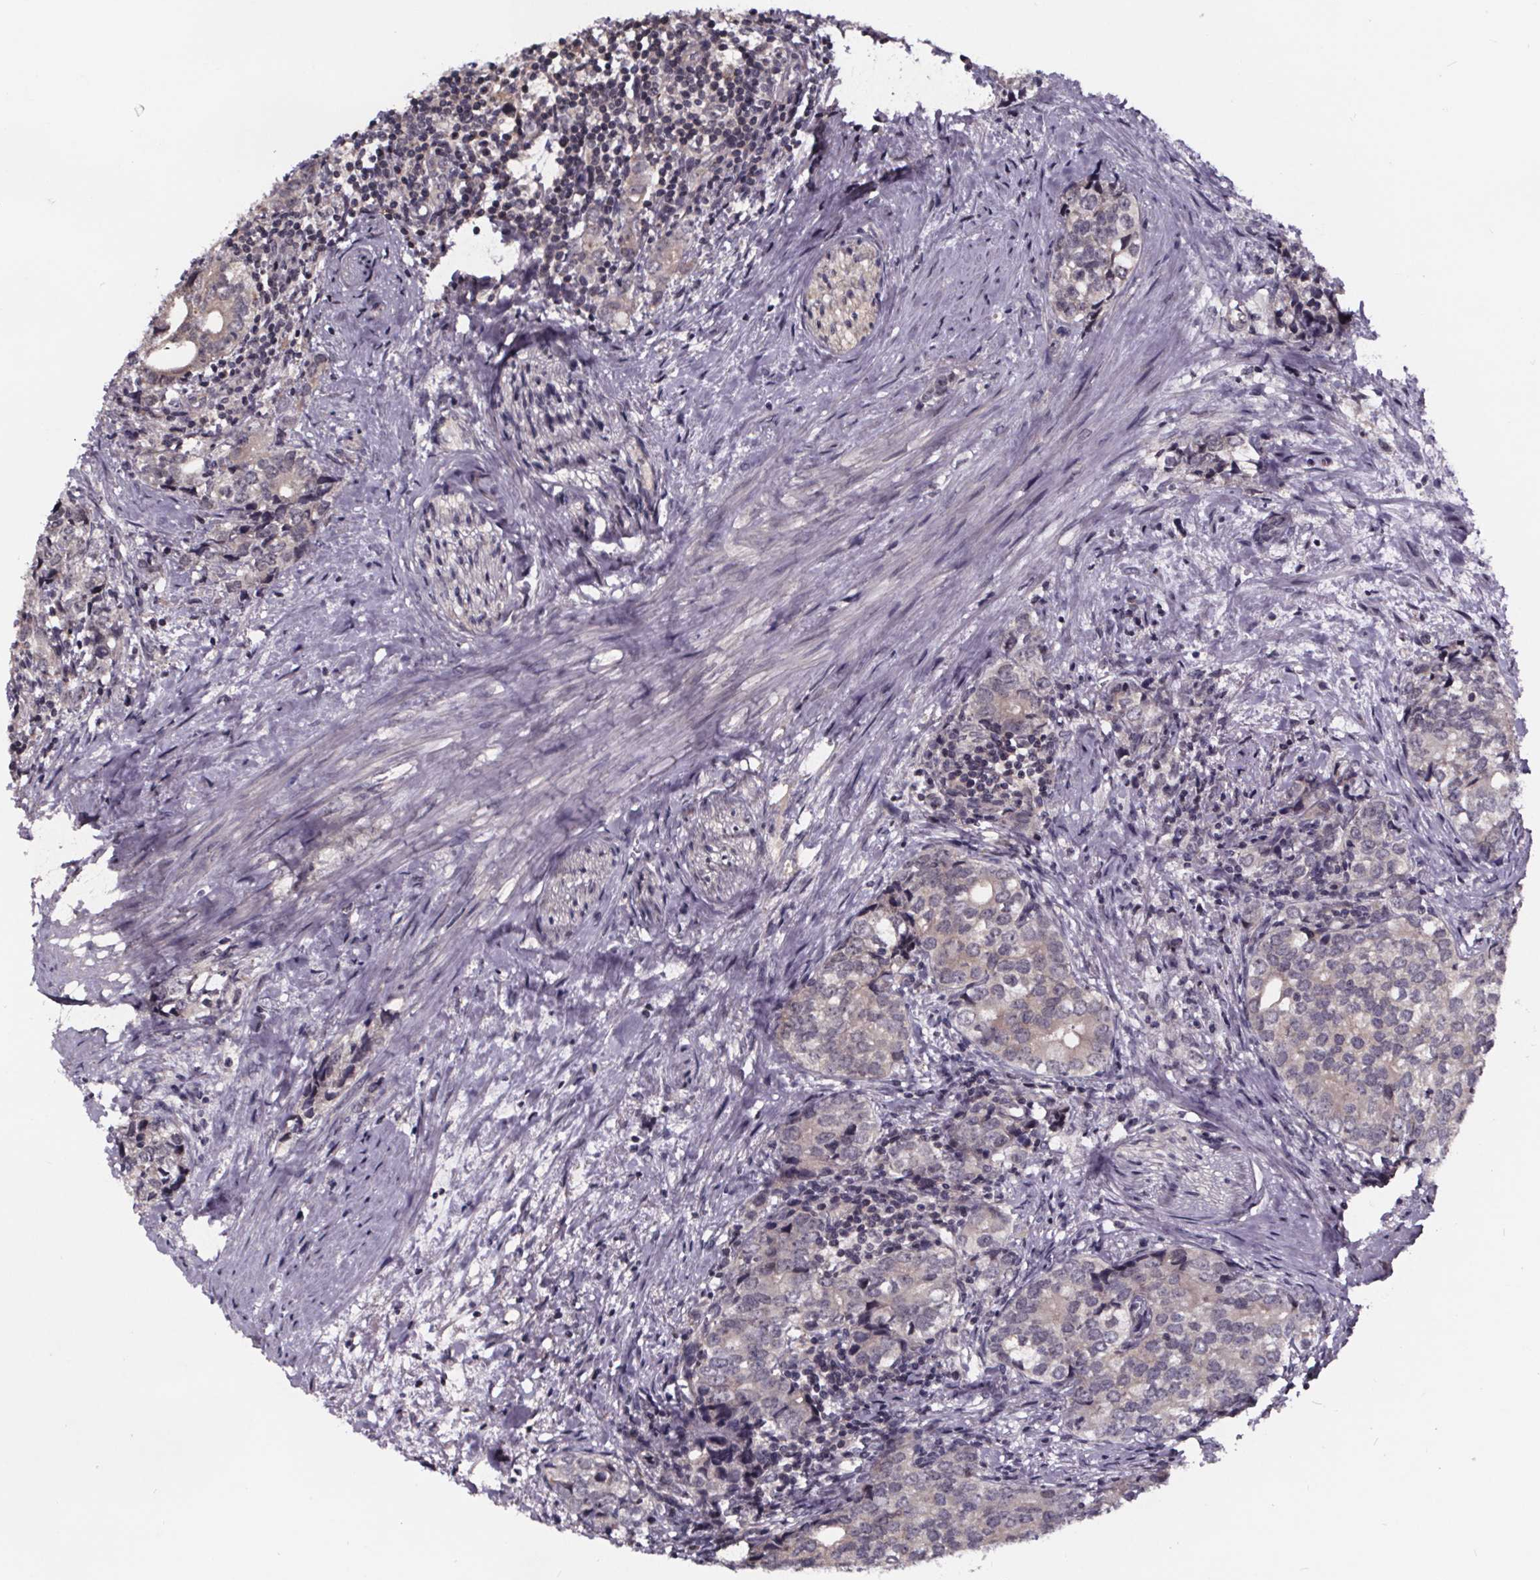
{"staining": {"intensity": "negative", "quantity": "none", "location": "none"}, "tissue": "prostate cancer", "cell_type": "Tumor cells", "image_type": "cancer", "snomed": [{"axis": "morphology", "description": "Adenocarcinoma, NOS"}, {"axis": "topography", "description": "Prostate and seminal vesicle, NOS"}], "caption": "Human prostate cancer (adenocarcinoma) stained for a protein using immunohistochemistry exhibits no staining in tumor cells.", "gene": "SMIM1", "patient": {"sex": "male", "age": 63}}